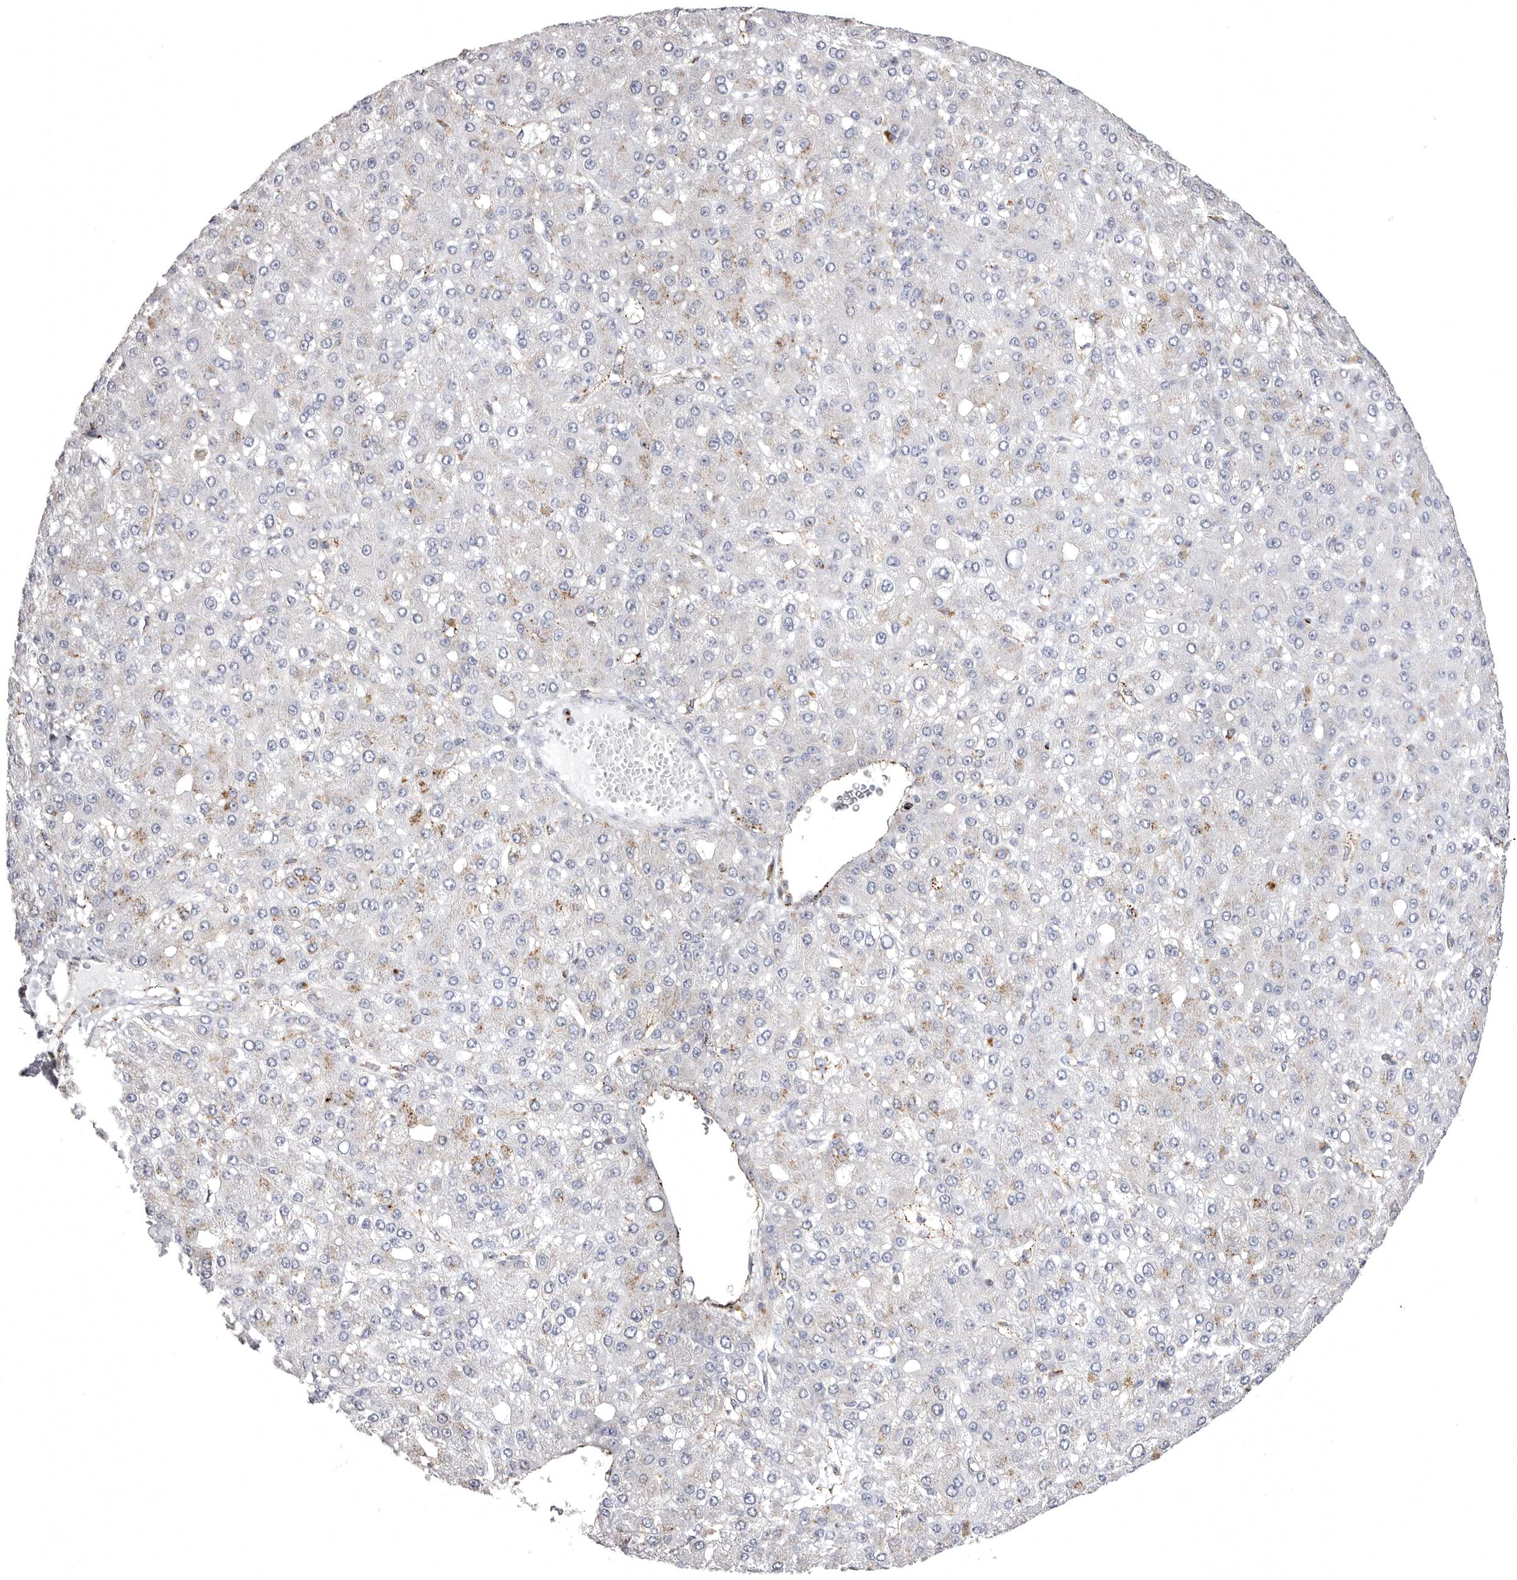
{"staining": {"intensity": "moderate", "quantity": "<25%", "location": "cytoplasmic/membranous"}, "tissue": "liver cancer", "cell_type": "Tumor cells", "image_type": "cancer", "snomed": [{"axis": "morphology", "description": "Carcinoma, Hepatocellular, NOS"}, {"axis": "topography", "description": "Liver"}], "caption": "Liver cancer was stained to show a protein in brown. There is low levels of moderate cytoplasmic/membranous expression in approximately <25% of tumor cells.", "gene": "PSPN", "patient": {"sex": "male", "age": 67}}